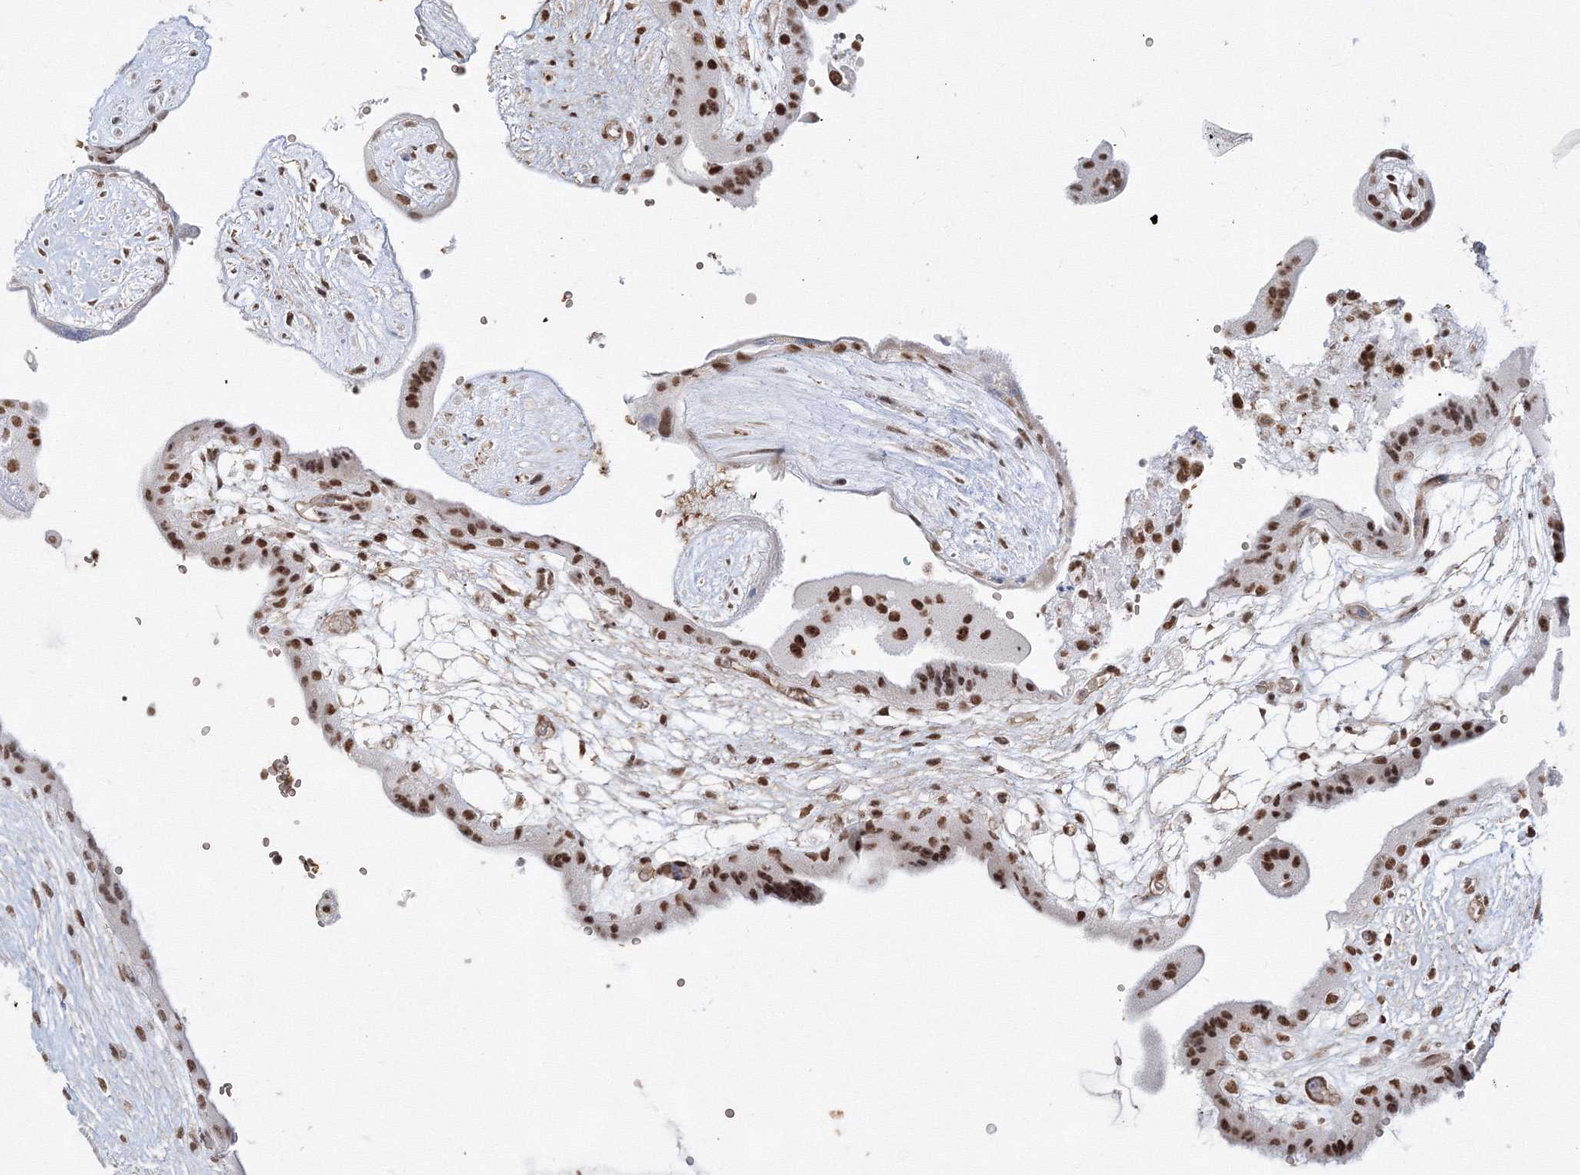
{"staining": {"intensity": "strong", "quantity": ">75%", "location": "nuclear"}, "tissue": "placenta", "cell_type": "Decidual cells", "image_type": "normal", "snomed": [{"axis": "morphology", "description": "Normal tissue, NOS"}, {"axis": "topography", "description": "Placenta"}], "caption": "Benign placenta reveals strong nuclear positivity in about >75% of decidual cells, visualized by immunohistochemistry.", "gene": "ZNF638", "patient": {"sex": "female", "age": 18}}